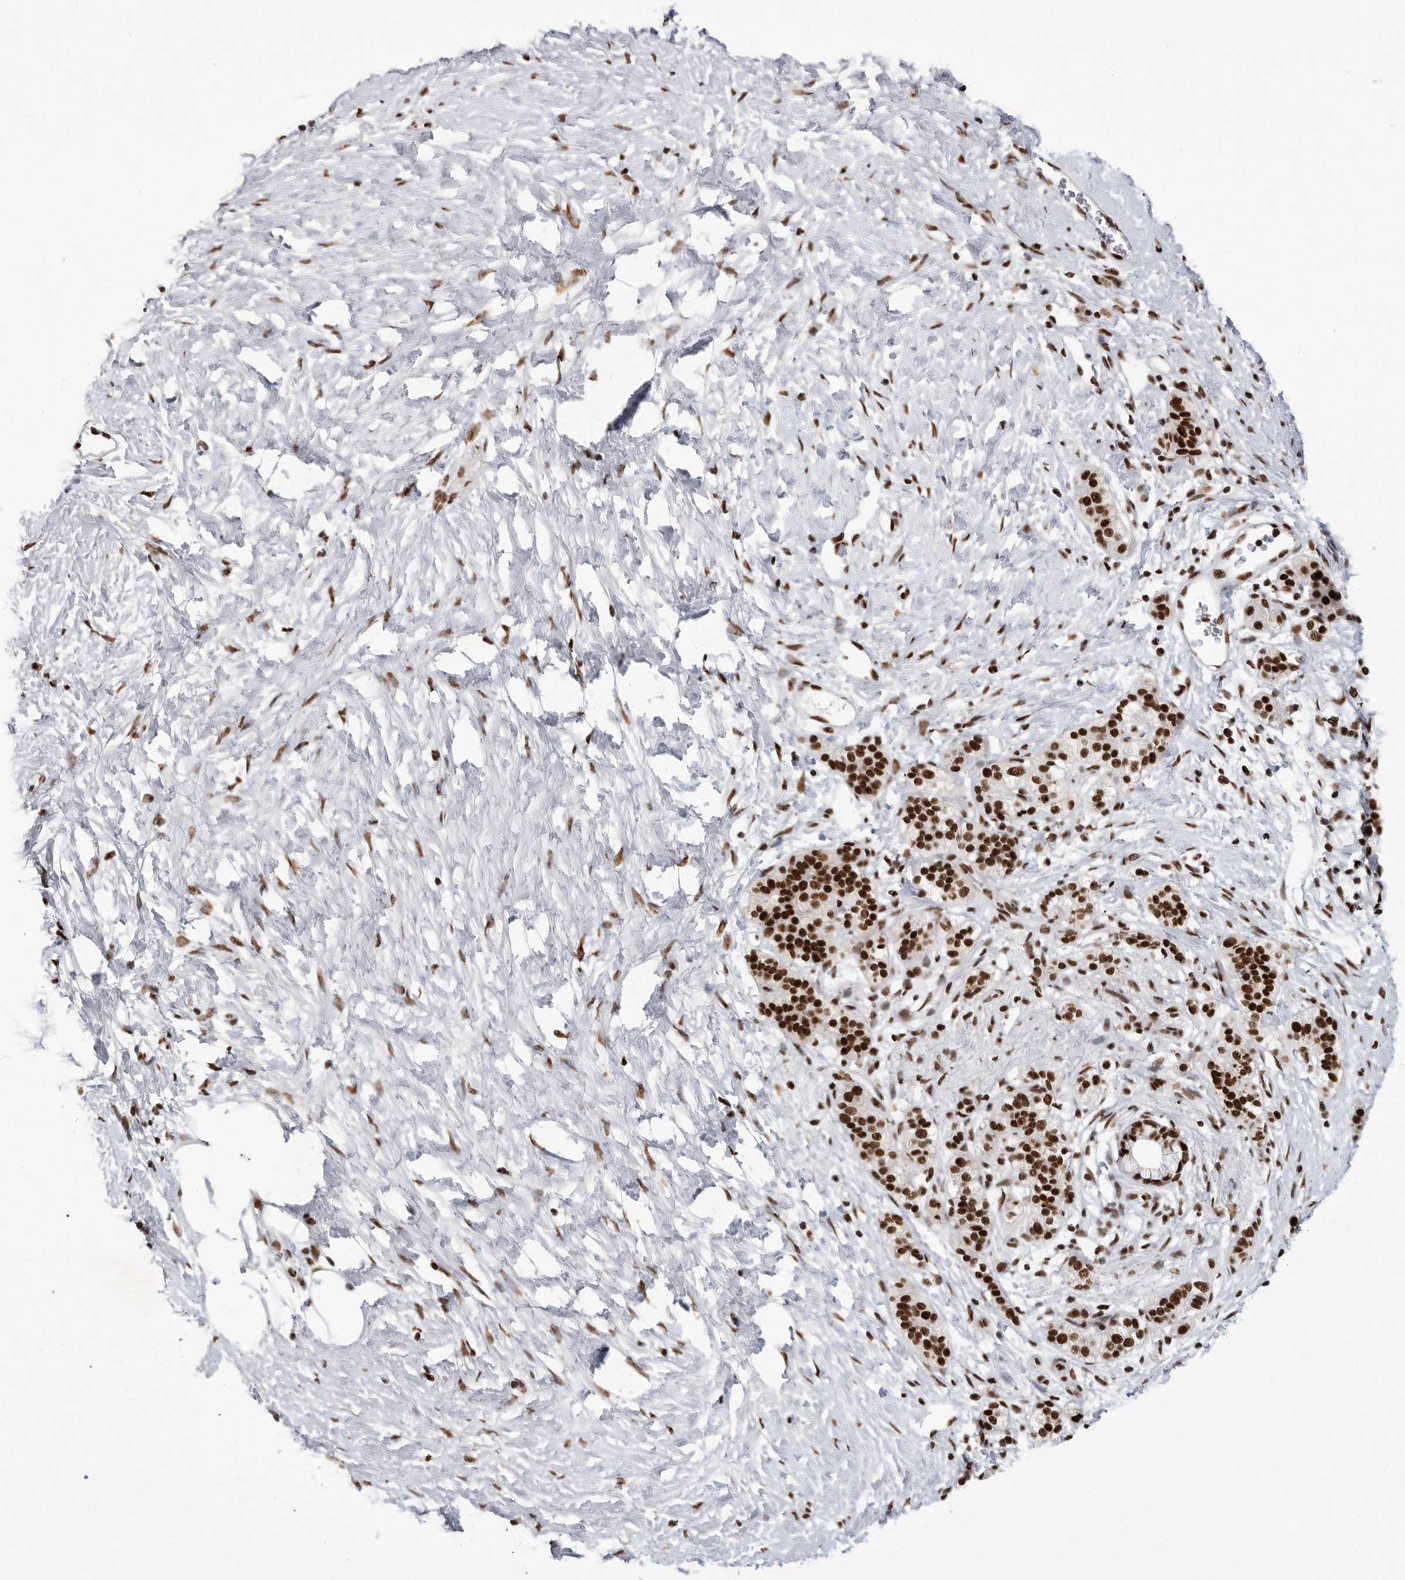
{"staining": {"intensity": "strong", "quantity": ">75%", "location": "nuclear"}, "tissue": "pancreatic cancer", "cell_type": "Tumor cells", "image_type": "cancer", "snomed": [{"axis": "morphology", "description": "Adenocarcinoma, NOS"}, {"axis": "topography", "description": "Pancreas"}], "caption": "High-power microscopy captured an immunohistochemistry image of adenocarcinoma (pancreatic), revealing strong nuclear staining in approximately >75% of tumor cells.", "gene": "BCLAF1", "patient": {"sex": "male", "age": 50}}